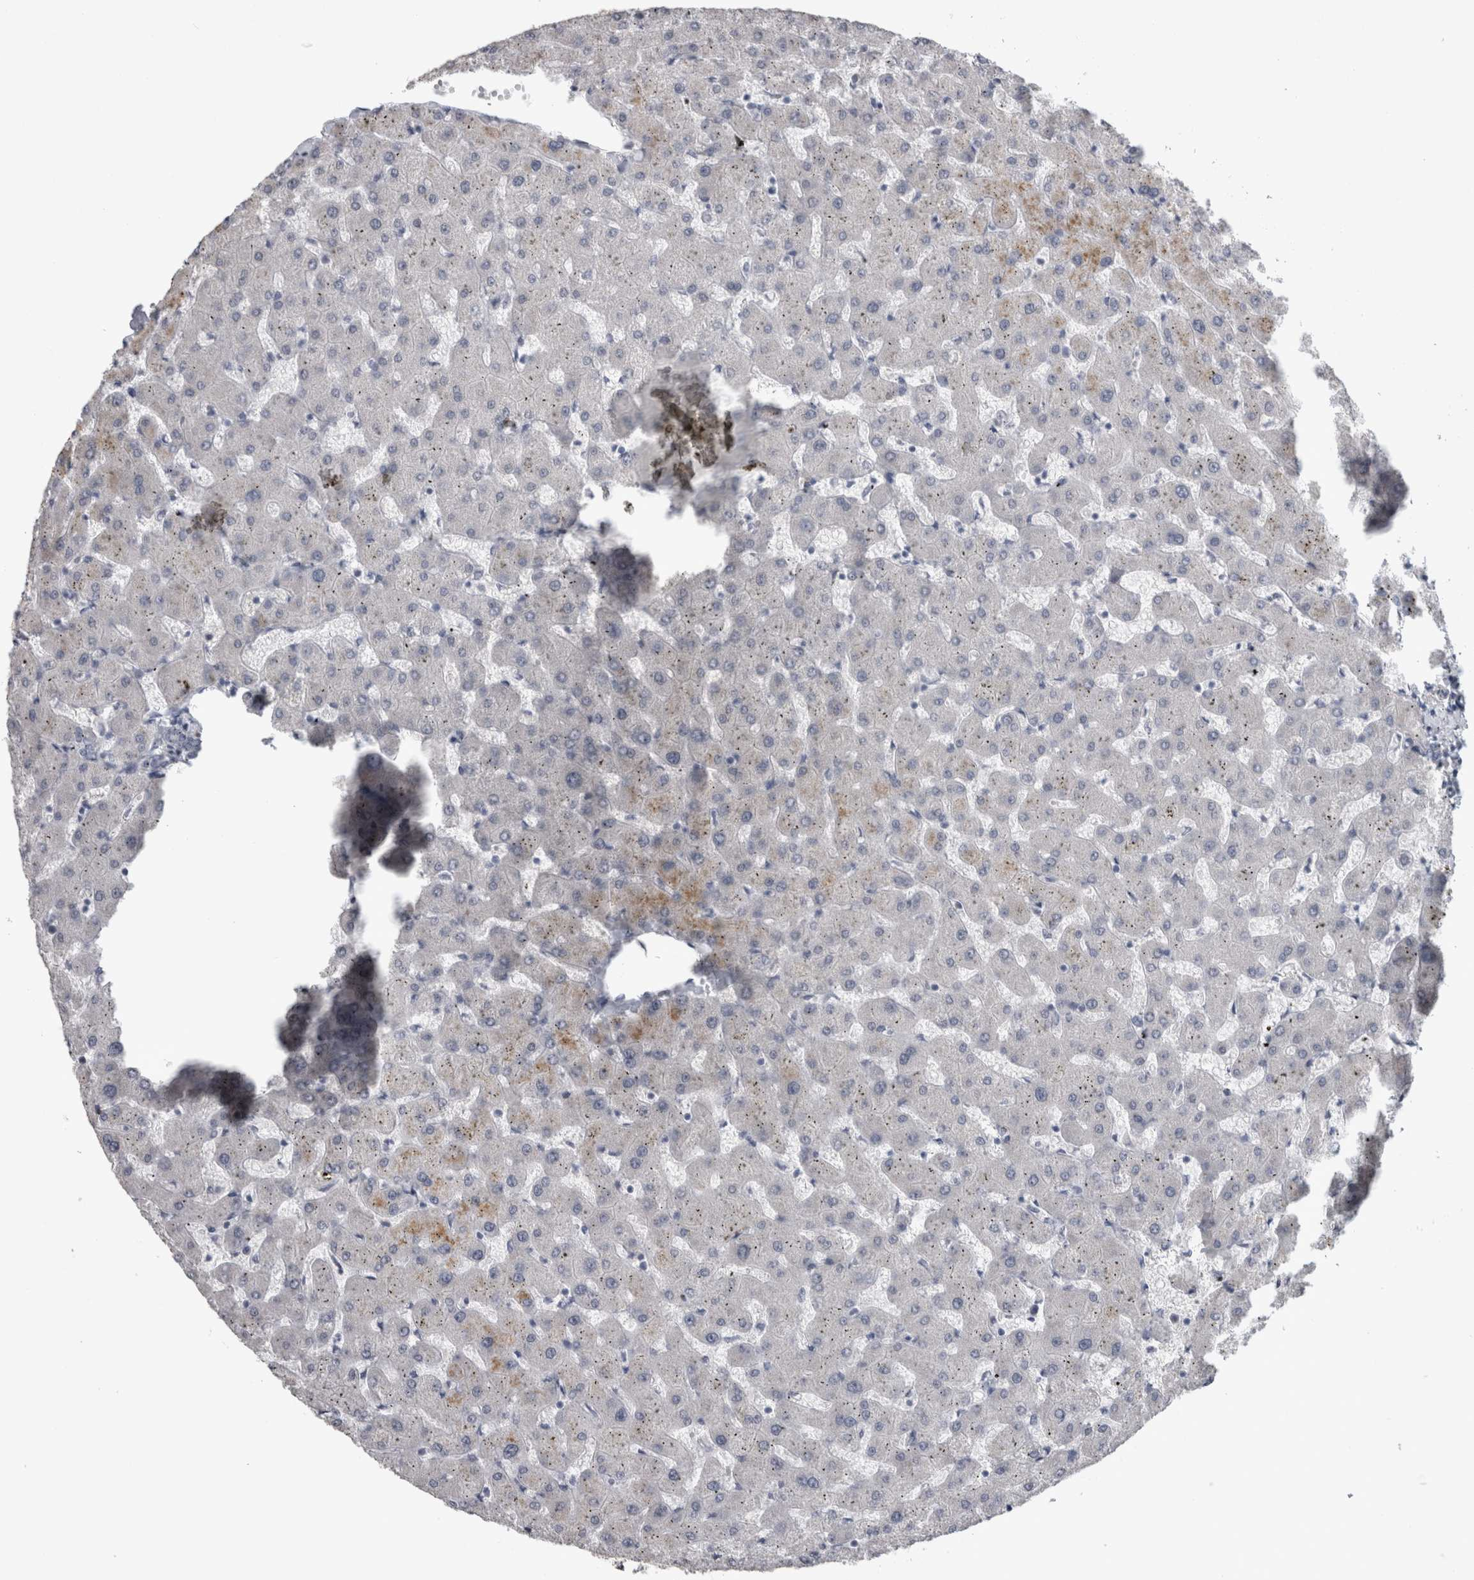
{"staining": {"intensity": "negative", "quantity": "none", "location": "none"}, "tissue": "liver", "cell_type": "Cholangiocytes", "image_type": "normal", "snomed": [{"axis": "morphology", "description": "Normal tissue, NOS"}, {"axis": "topography", "description": "Liver"}], "caption": "Immunohistochemistry of unremarkable liver demonstrates no staining in cholangiocytes.", "gene": "ACOT7", "patient": {"sex": "female", "age": 63}}